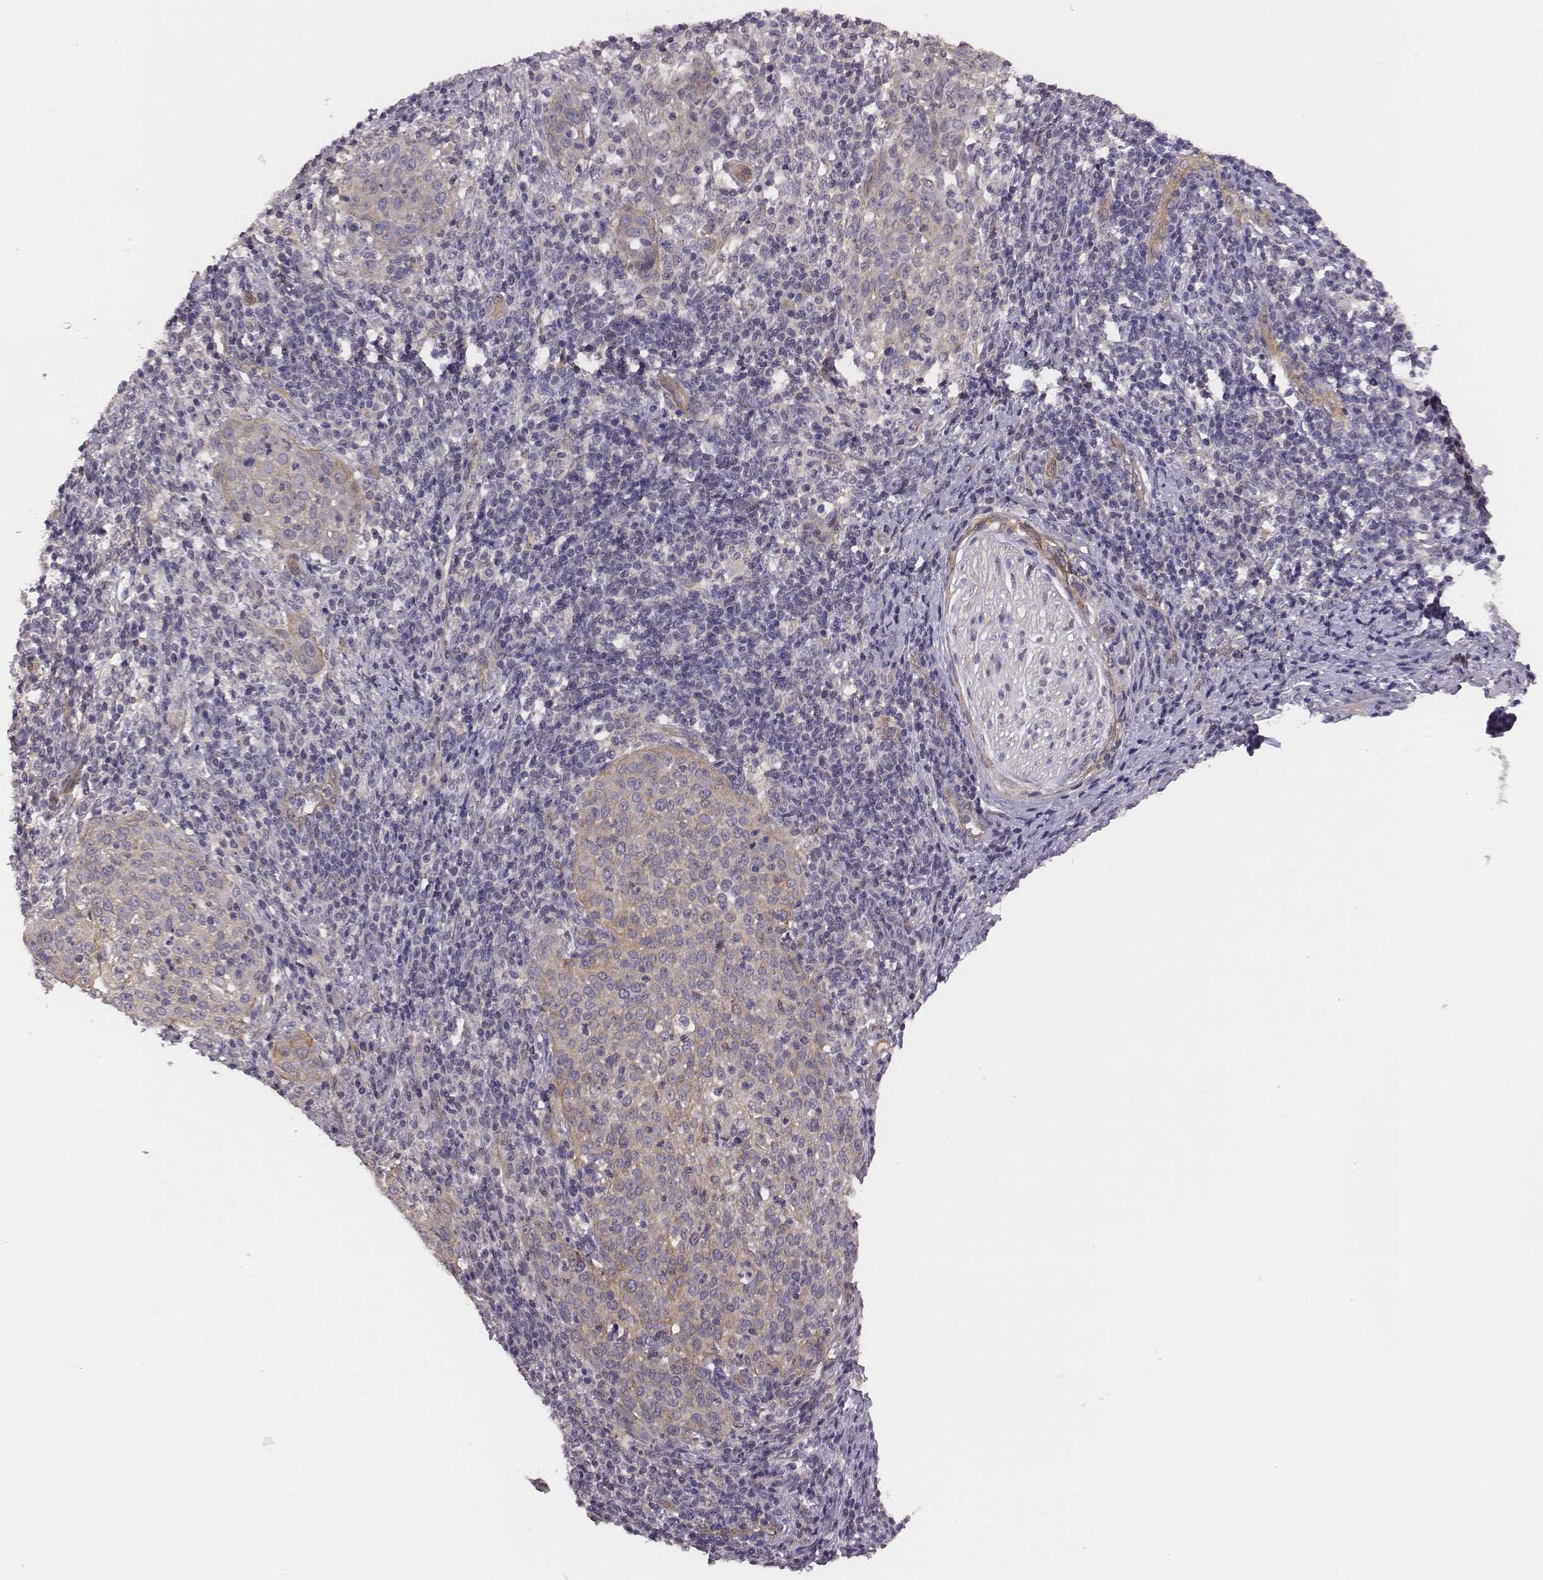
{"staining": {"intensity": "weak", "quantity": "<25%", "location": "cytoplasmic/membranous"}, "tissue": "cervical cancer", "cell_type": "Tumor cells", "image_type": "cancer", "snomed": [{"axis": "morphology", "description": "Squamous cell carcinoma, NOS"}, {"axis": "topography", "description": "Cervix"}], "caption": "An image of human cervical cancer (squamous cell carcinoma) is negative for staining in tumor cells.", "gene": "SCARF1", "patient": {"sex": "female", "age": 51}}